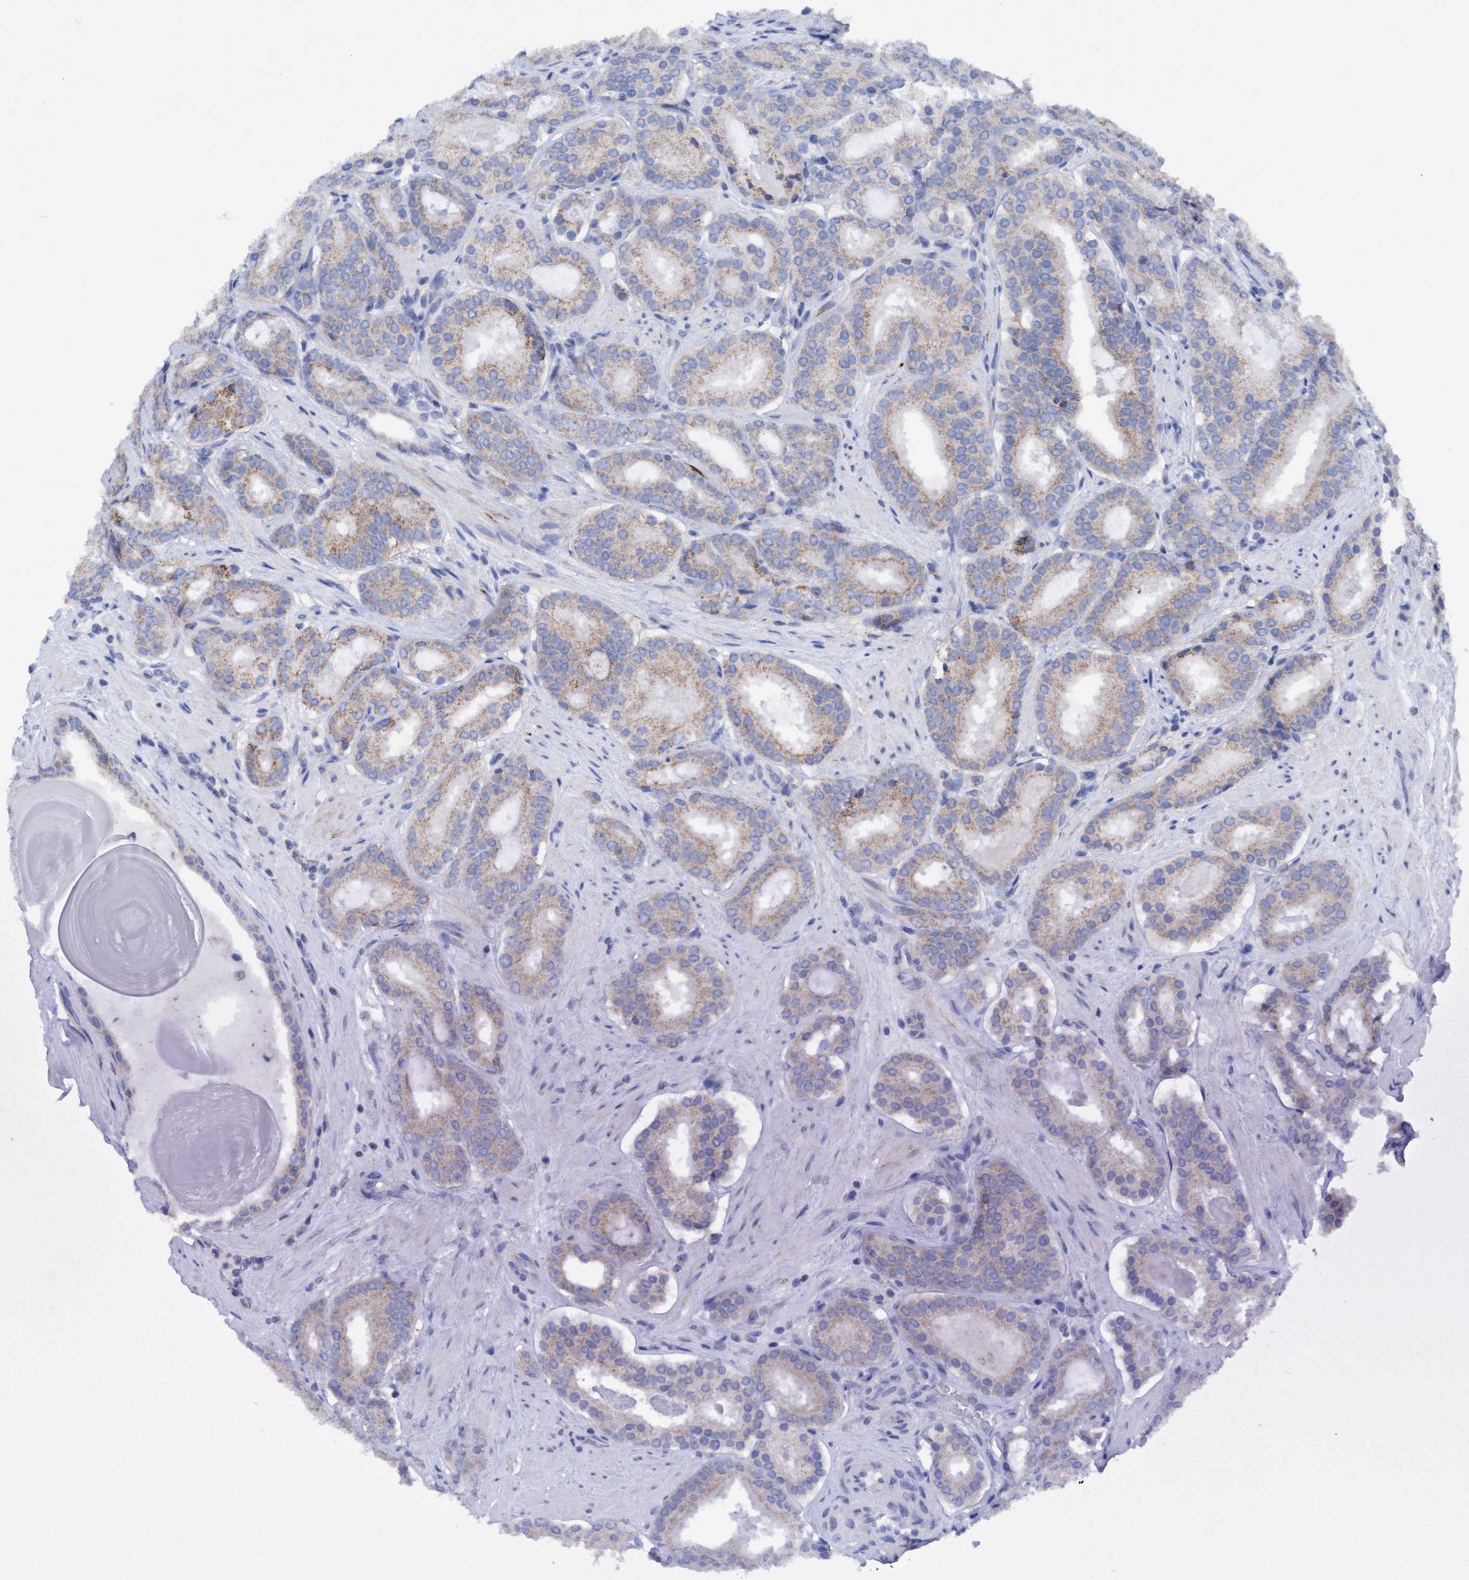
{"staining": {"intensity": "moderate", "quantity": "<25%", "location": "cytoplasmic/membranous"}, "tissue": "prostate cancer", "cell_type": "Tumor cells", "image_type": "cancer", "snomed": [{"axis": "morphology", "description": "Adenocarcinoma, Low grade"}, {"axis": "topography", "description": "Prostate"}], "caption": "This image shows immunohistochemistry staining of prostate cancer, with low moderate cytoplasmic/membranous positivity in about <25% of tumor cells.", "gene": "RSAD1", "patient": {"sex": "male", "age": 69}}